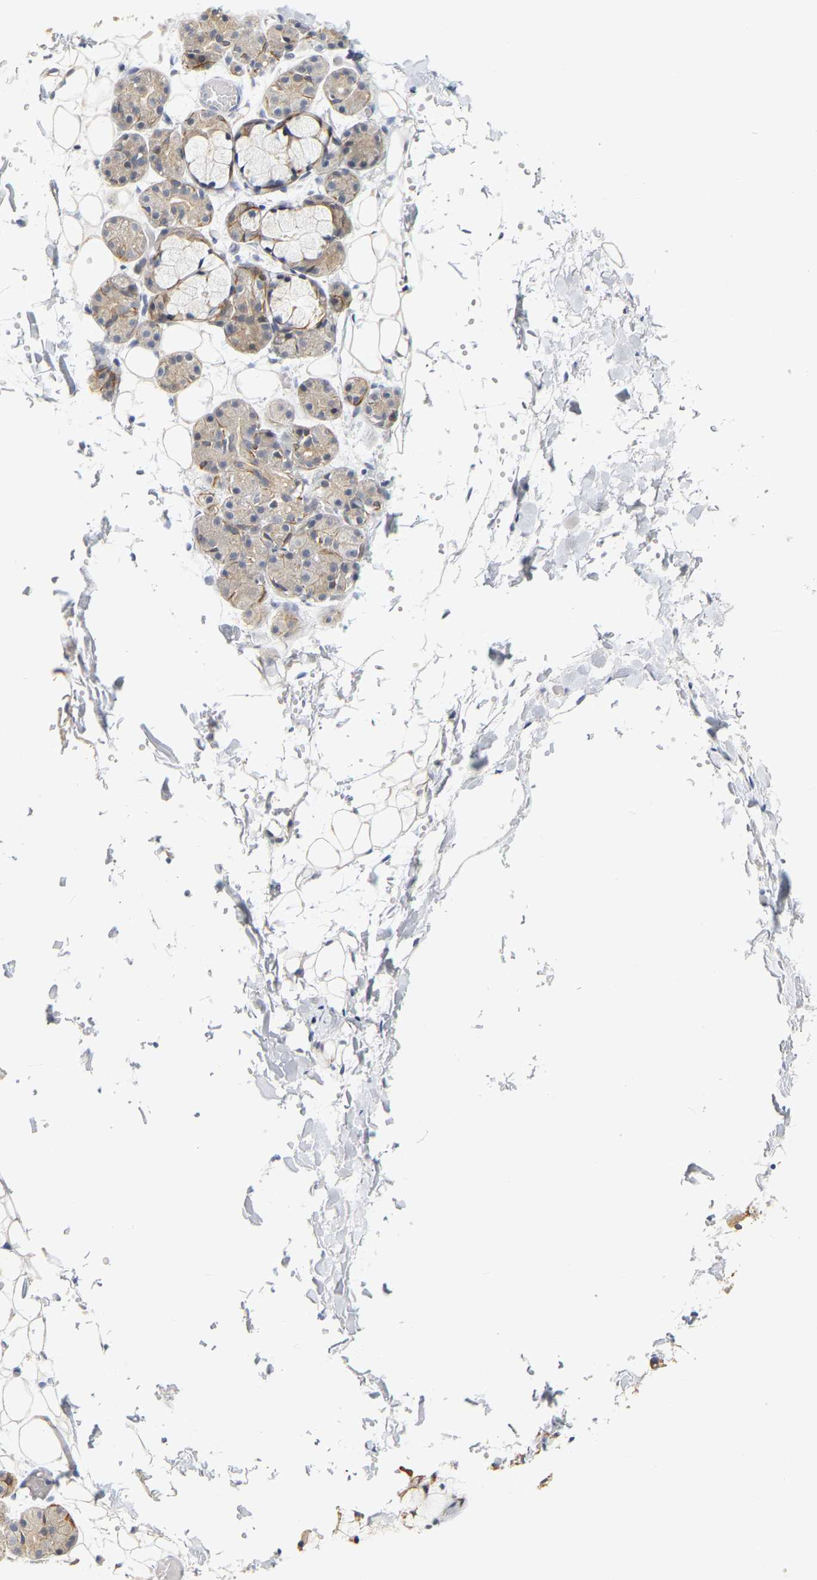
{"staining": {"intensity": "weak", "quantity": "25%-75%", "location": "cytoplasmic/membranous"}, "tissue": "salivary gland", "cell_type": "Glandular cells", "image_type": "normal", "snomed": [{"axis": "morphology", "description": "Normal tissue, NOS"}, {"axis": "topography", "description": "Salivary gland"}], "caption": "This image displays IHC staining of benign salivary gland, with low weak cytoplasmic/membranous positivity in about 25%-75% of glandular cells.", "gene": "KRT76", "patient": {"sex": "male", "age": 63}}